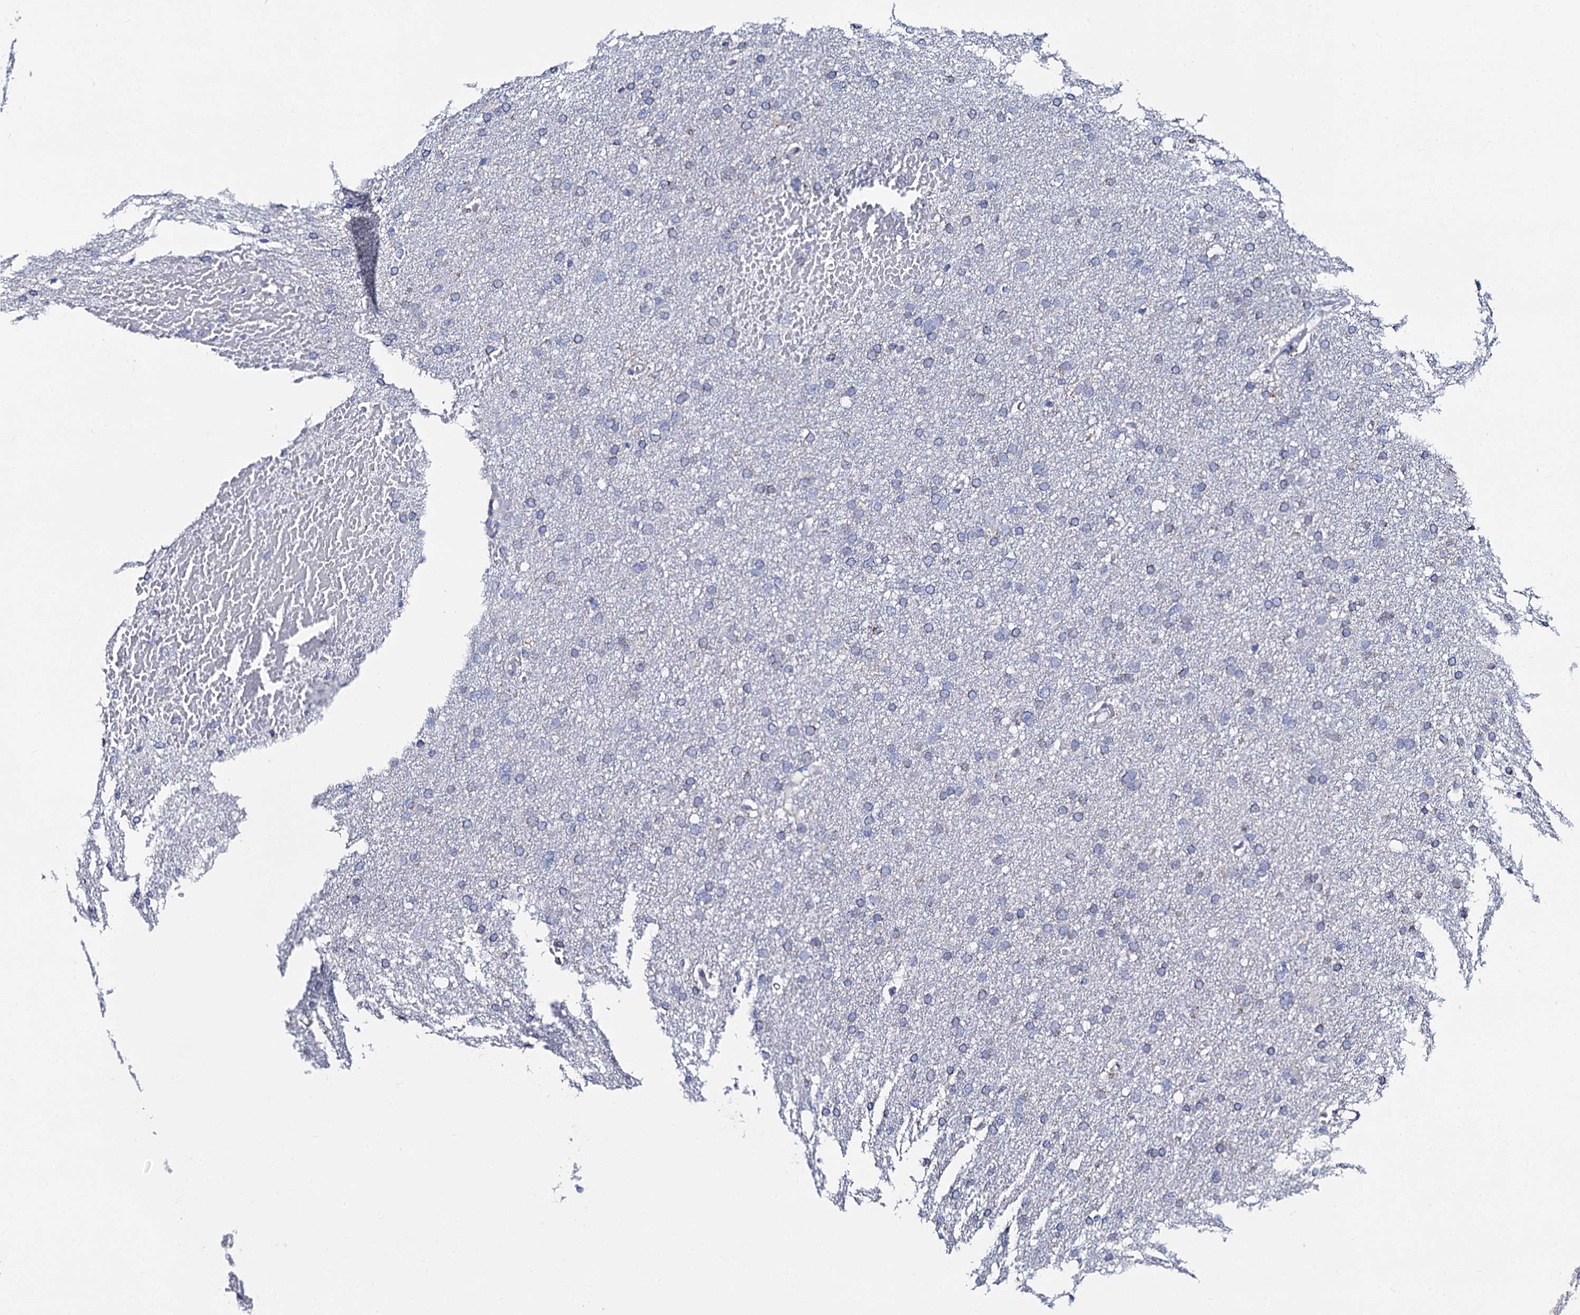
{"staining": {"intensity": "negative", "quantity": "none", "location": "none"}, "tissue": "glioma", "cell_type": "Tumor cells", "image_type": "cancer", "snomed": [{"axis": "morphology", "description": "Glioma, malignant, High grade"}, {"axis": "topography", "description": "Cerebral cortex"}], "caption": "IHC image of glioma stained for a protein (brown), which shows no staining in tumor cells.", "gene": "ACADSB", "patient": {"sex": "female", "age": 36}}